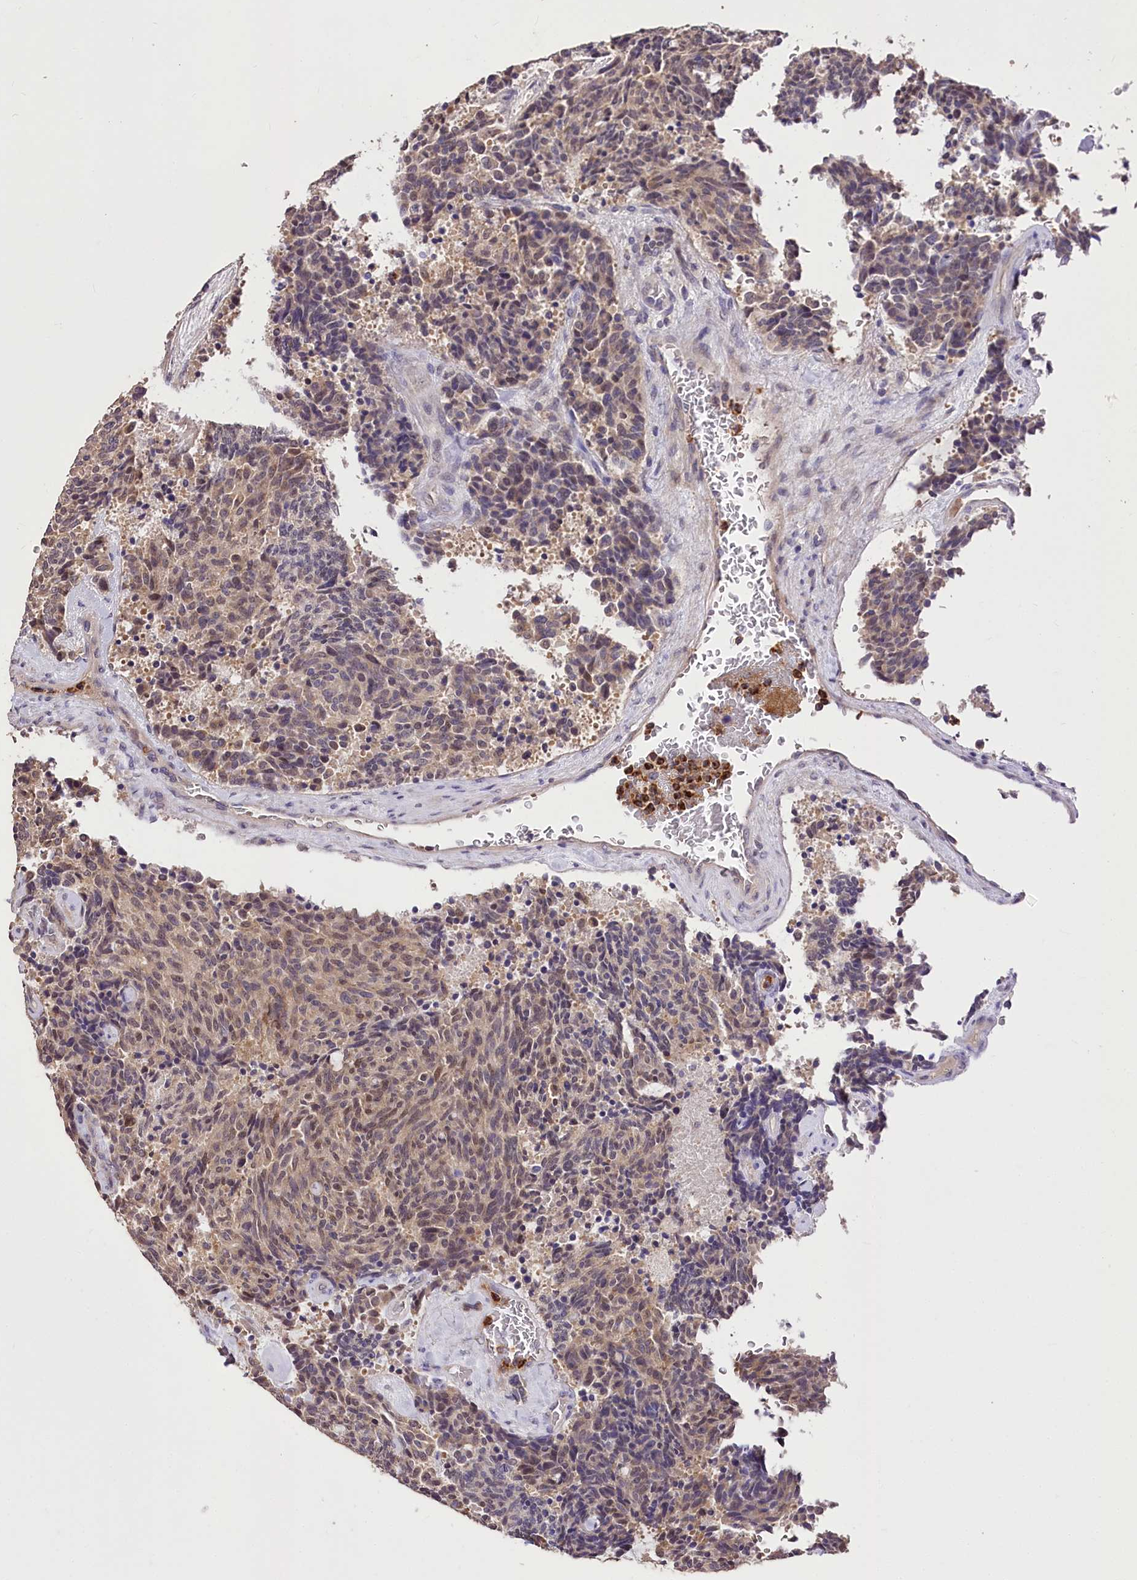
{"staining": {"intensity": "weak", "quantity": "25%-75%", "location": "nuclear"}, "tissue": "carcinoid", "cell_type": "Tumor cells", "image_type": "cancer", "snomed": [{"axis": "morphology", "description": "Carcinoid, malignant, NOS"}, {"axis": "topography", "description": "Pancreas"}], "caption": "IHC micrograph of neoplastic tissue: carcinoid stained using immunohistochemistry displays low levels of weak protein expression localized specifically in the nuclear of tumor cells, appearing as a nuclear brown color.", "gene": "SERGEF", "patient": {"sex": "female", "age": 54}}